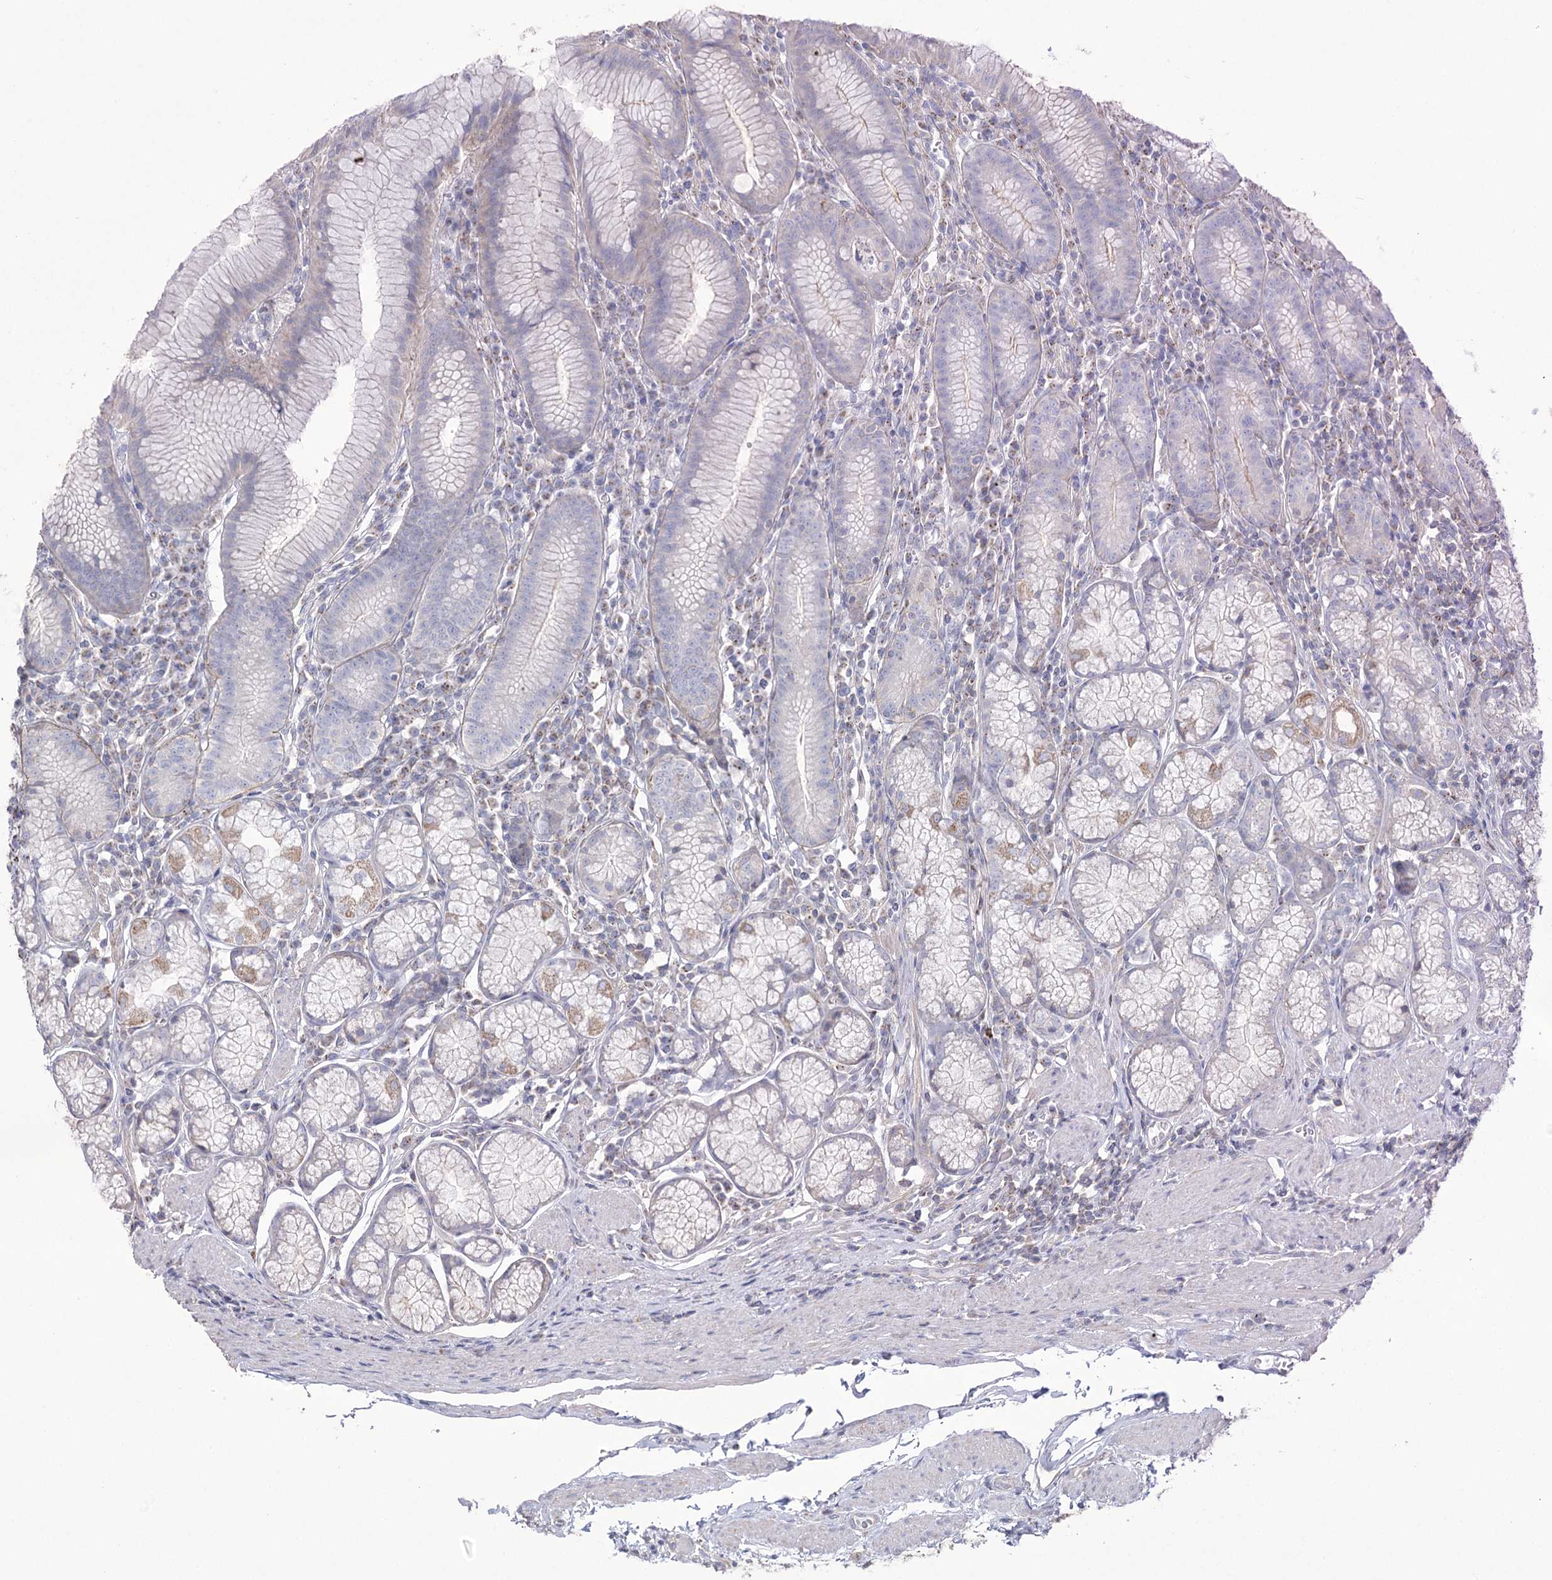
{"staining": {"intensity": "moderate", "quantity": "<25%", "location": "cytoplasmic/membranous"}, "tissue": "stomach", "cell_type": "Glandular cells", "image_type": "normal", "snomed": [{"axis": "morphology", "description": "Normal tissue, NOS"}, {"axis": "topography", "description": "Stomach"}], "caption": "This is an image of immunohistochemistry staining of unremarkable stomach, which shows moderate expression in the cytoplasmic/membranous of glandular cells.", "gene": "FAM216A", "patient": {"sex": "male", "age": 55}}